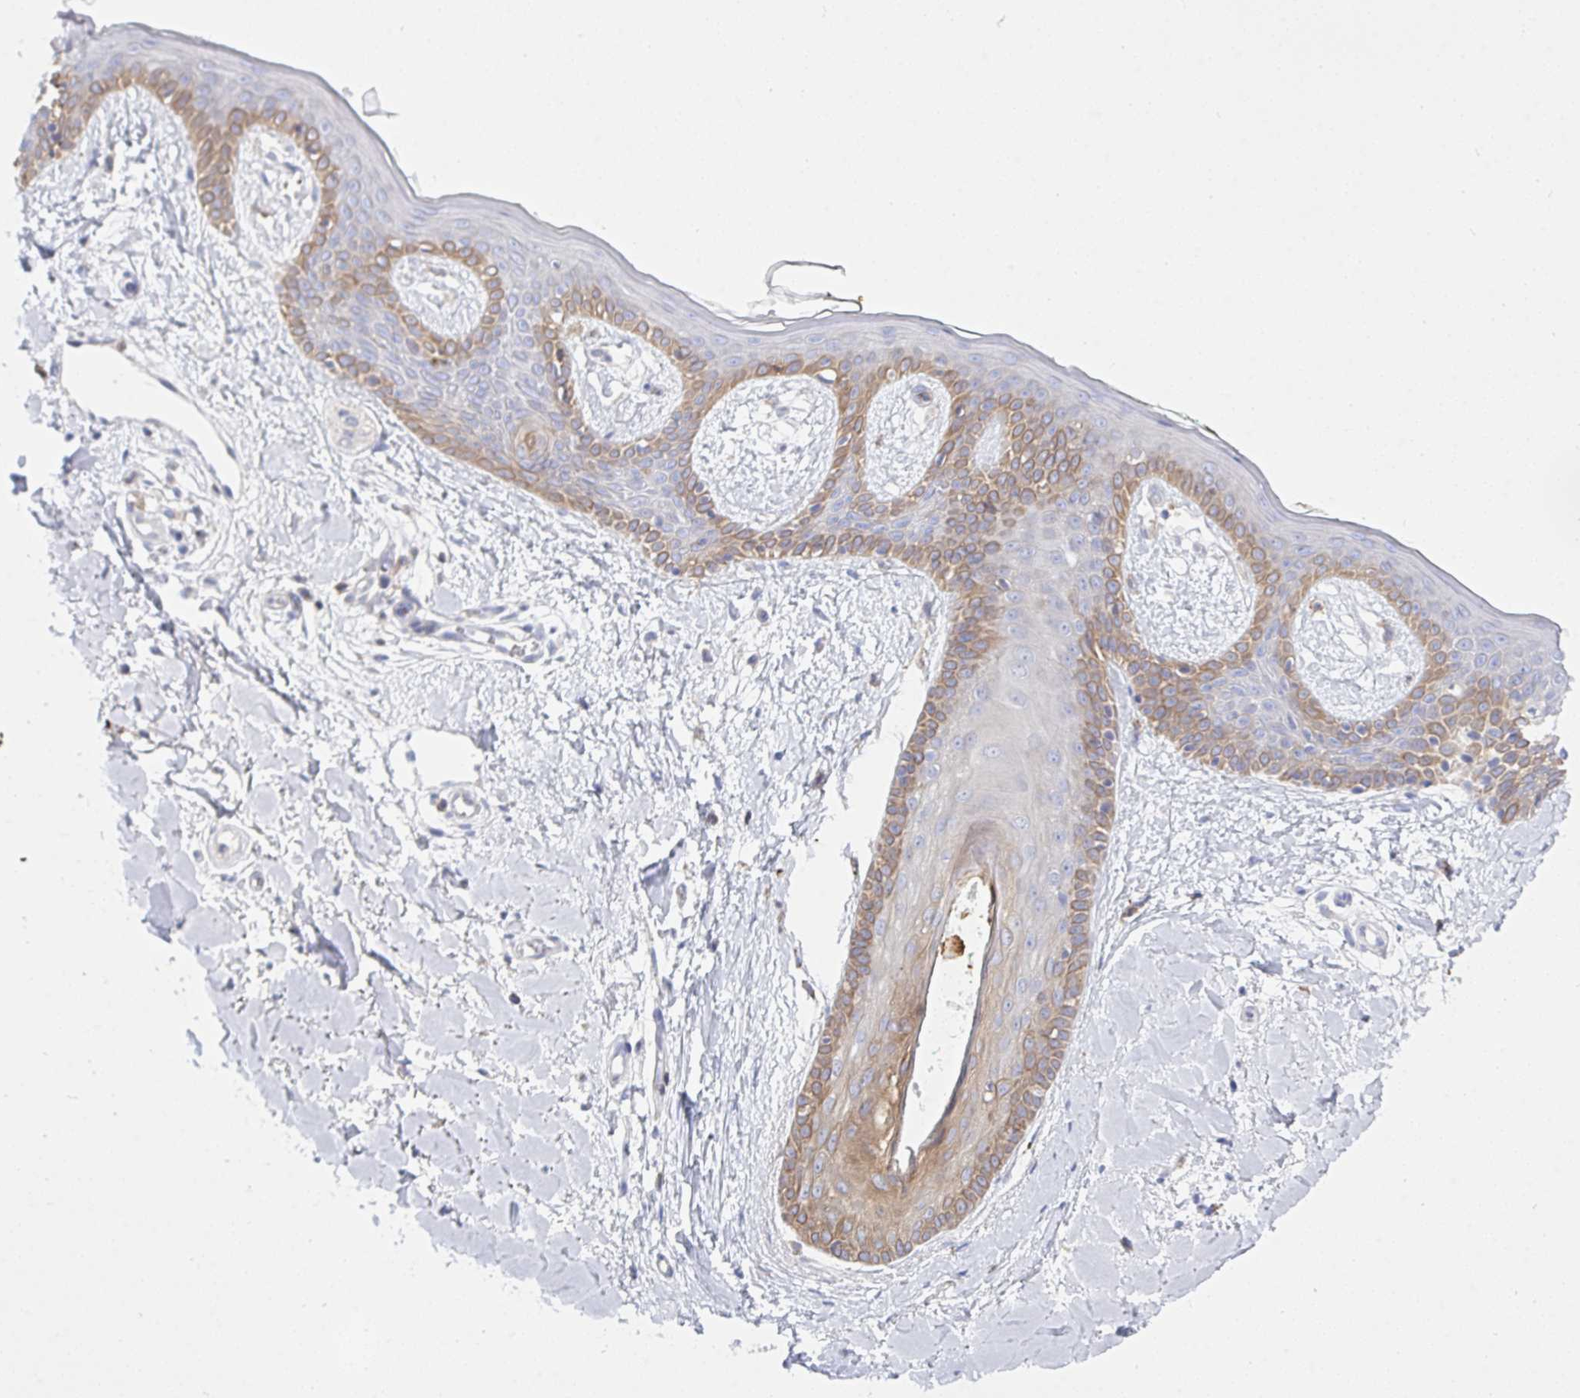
{"staining": {"intensity": "negative", "quantity": "none", "location": "none"}, "tissue": "skin", "cell_type": "Fibroblasts", "image_type": "normal", "snomed": [{"axis": "morphology", "description": "Normal tissue, NOS"}, {"axis": "topography", "description": "Skin"}], "caption": "The image exhibits no staining of fibroblasts in unremarkable skin.", "gene": "FRMD3", "patient": {"sex": "female", "age": 34}}